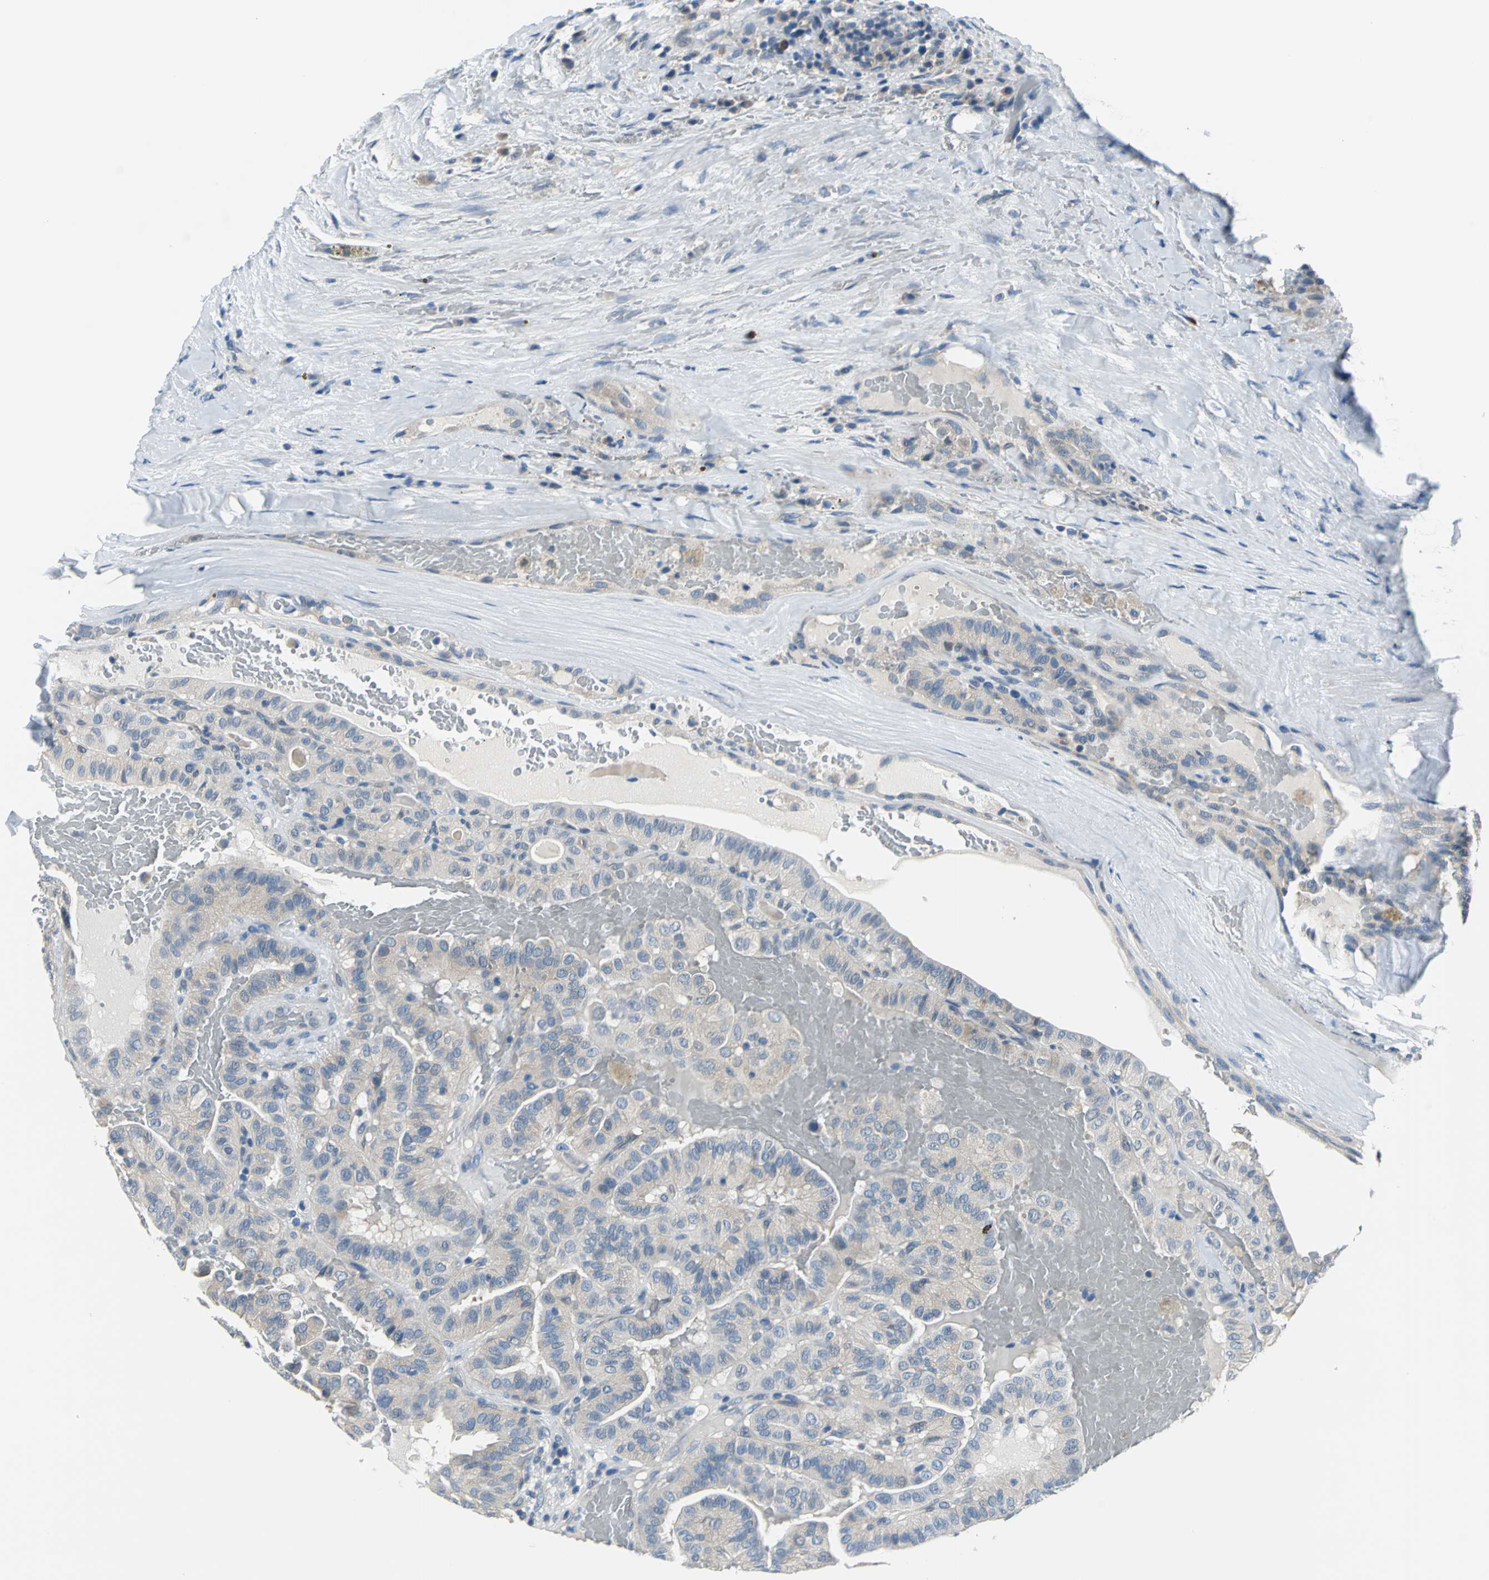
{"staining": {"intensity": "weak", "quantity": "25%-75%", "location": "cytoplasmic/membranous"}, "tissue": "thyroid cancer", "cell_type": "Tumor cells", "image_type": "cancer", "snomed": [{"axis": "morphology", "description": "Papillary adenocarcinoma, NOS"}, {"axis": "topography", "description": "Thyroid gland"}], "caption": "Immunohistochemistry (IHC) histopathology image of human thyroid cancer (papillary adenocarcinoma) stained for a protein (brown), which displays low levels of weak cytoplasmic/membranous positivity in approximately 25%-75% of tumor cells.", "gene": "ZNF415", "patient": {"sex": "male", "age": 77}}